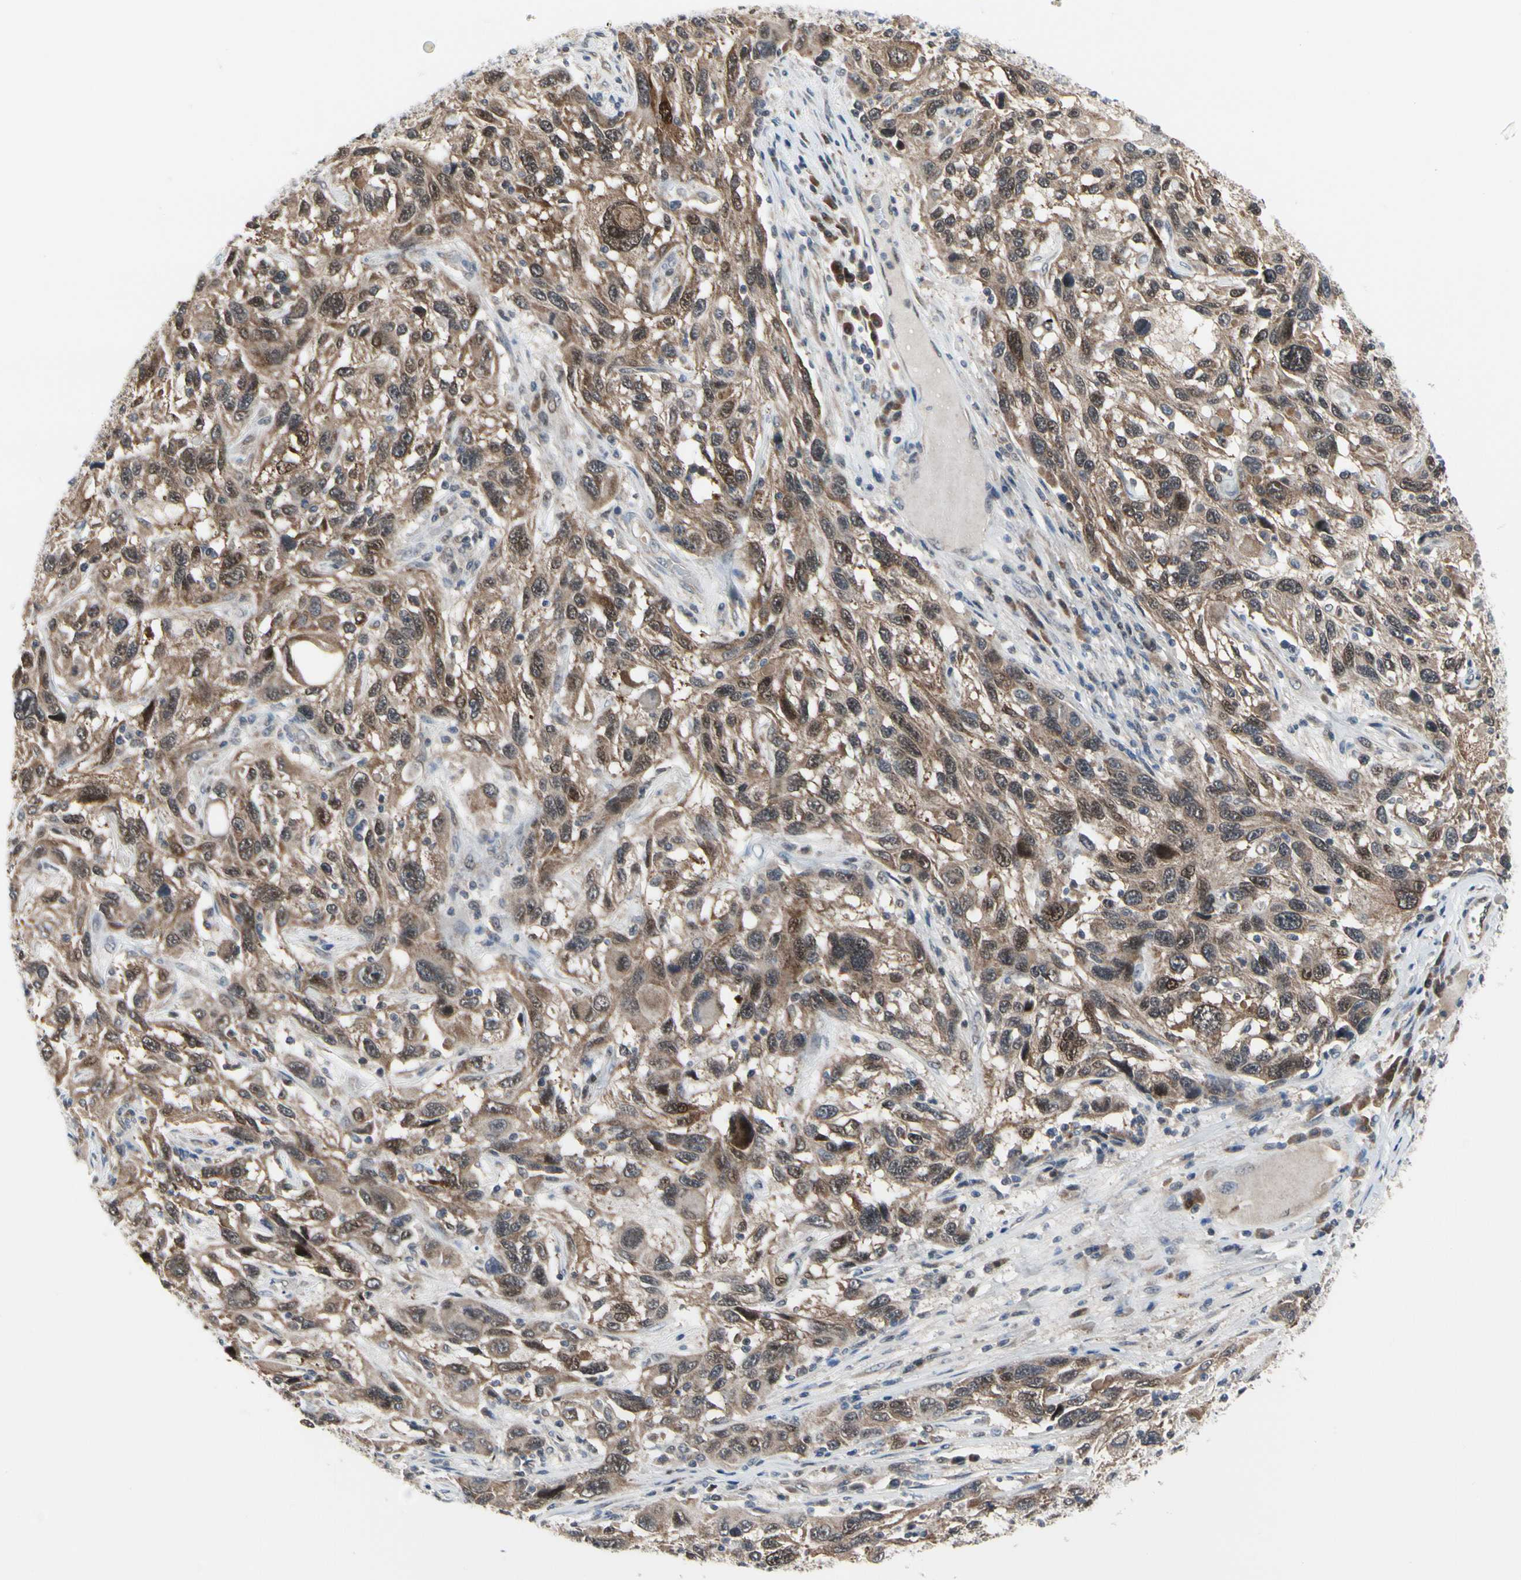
{"staining": {"intensity": "moderate", "quantity": ">75%", "location": "cytoplasmic/membranous,nuclear"}, "tissue": "melanoma", "cell_type": "Tumor cells", "image_type": "cancer", "snomed": [{"axis": "morphology", "description": "Malignant melanoma, NOS"}, {"axis": "topography", "description": "Skin"}], "caption": "The immunohistochemical stain shows moderate cytoplasmic/membranous and nuclear expression in tumor cells of melanoma tissue.", "gene": "CDK5", "patient": {"sex": "male", "age": 53}}